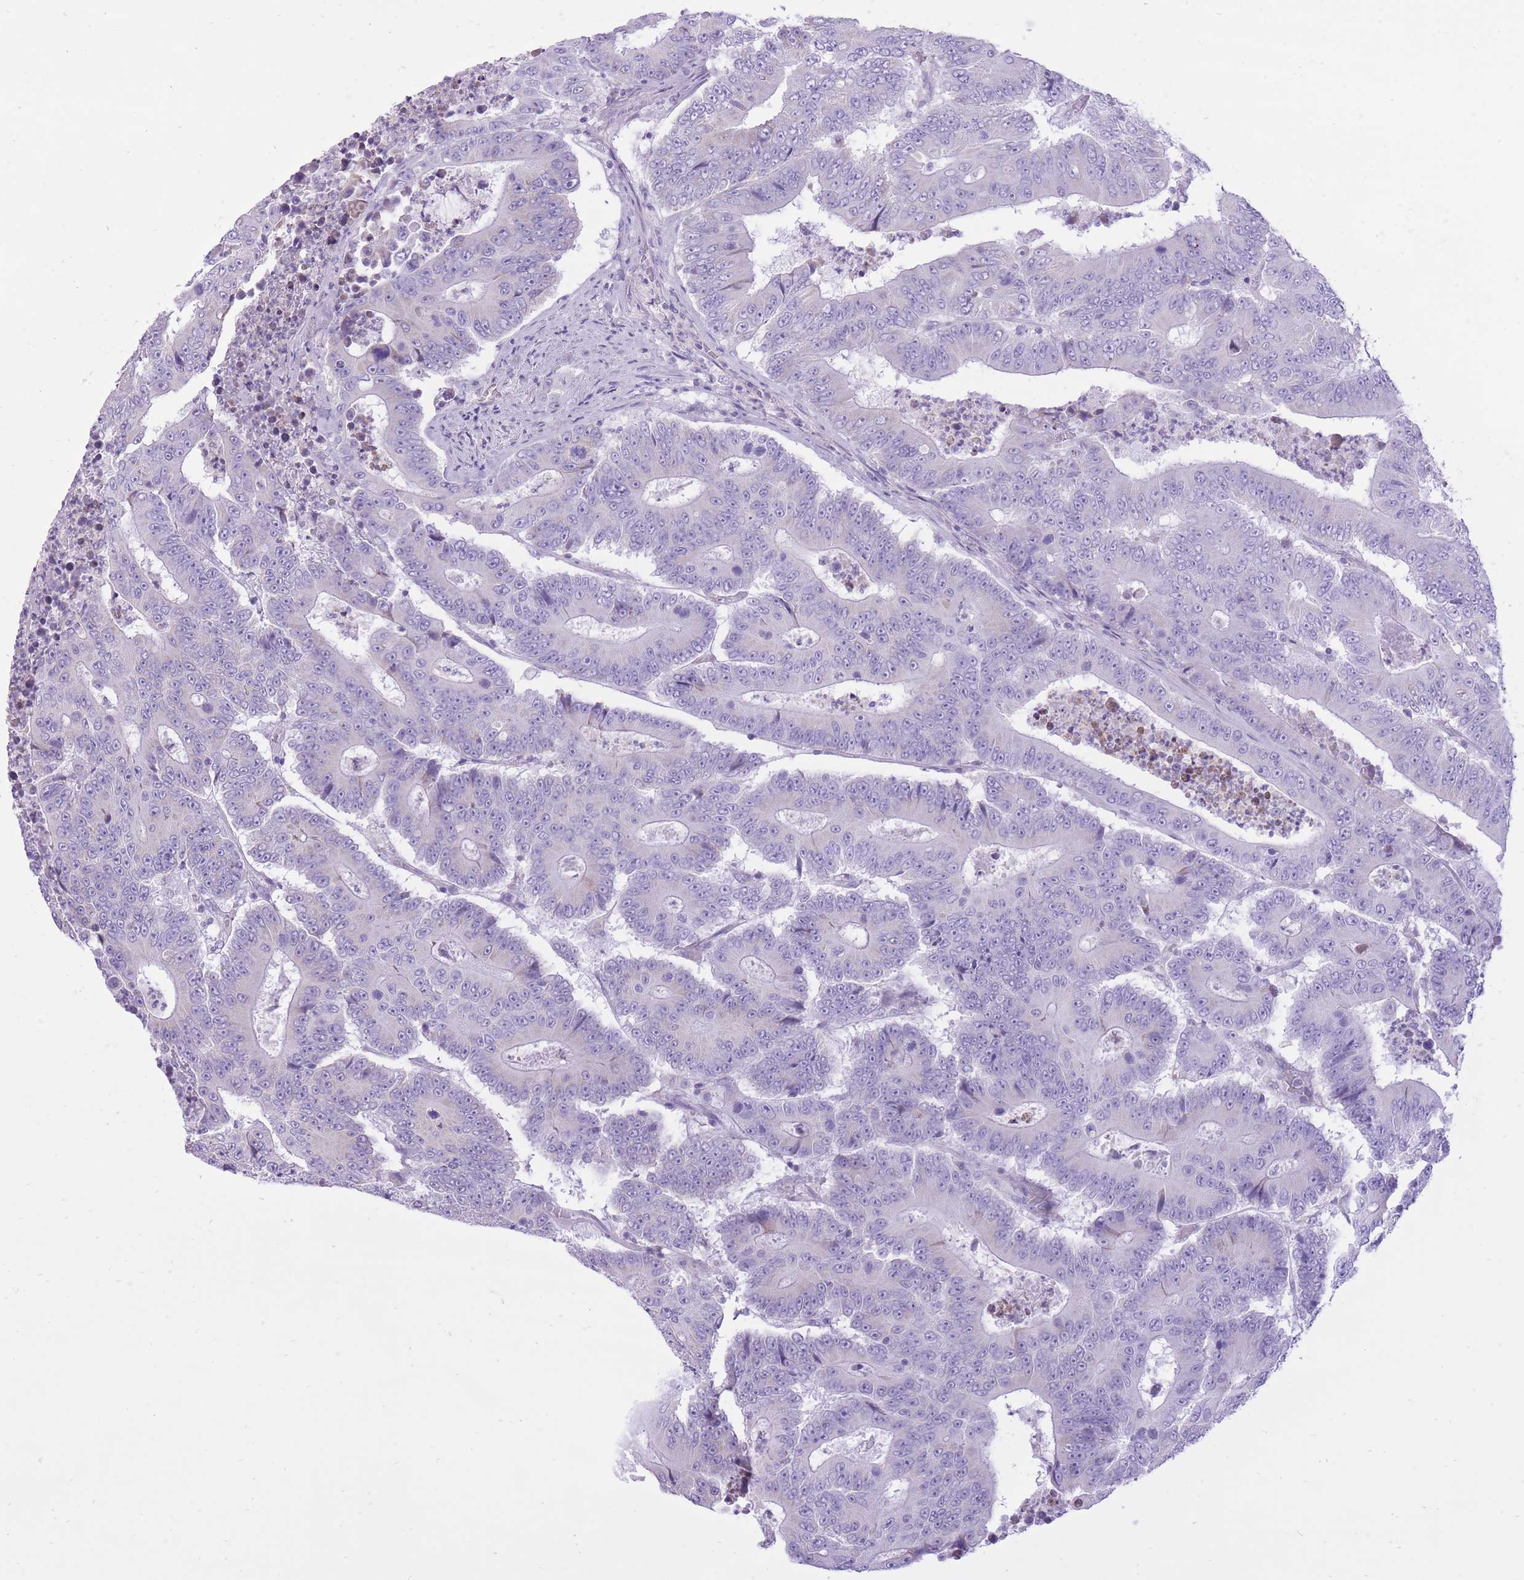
{"staining": {"intensity": "negative", "quantity": "none", "location": "none"}, "tissue": "colorectal cancer", "cell_type": "Tumor cells", "image_type": "cancer", "snomed": [{"axis": "morphology", "description": "Adenocarcinoma, NOS"}, {"axis": "topography", "description": "Colon"}], "caption": "High magnification brightfield microscopy of colorectal adenocarcinoma stained with DAB (3,3'-diaminobenzidine) (brown) and counterstained with hematoxylin (blue): tumor cells show no significant staining.", "gene": "SLC4A4", "patient": {"sex": "male", "age": 83}}